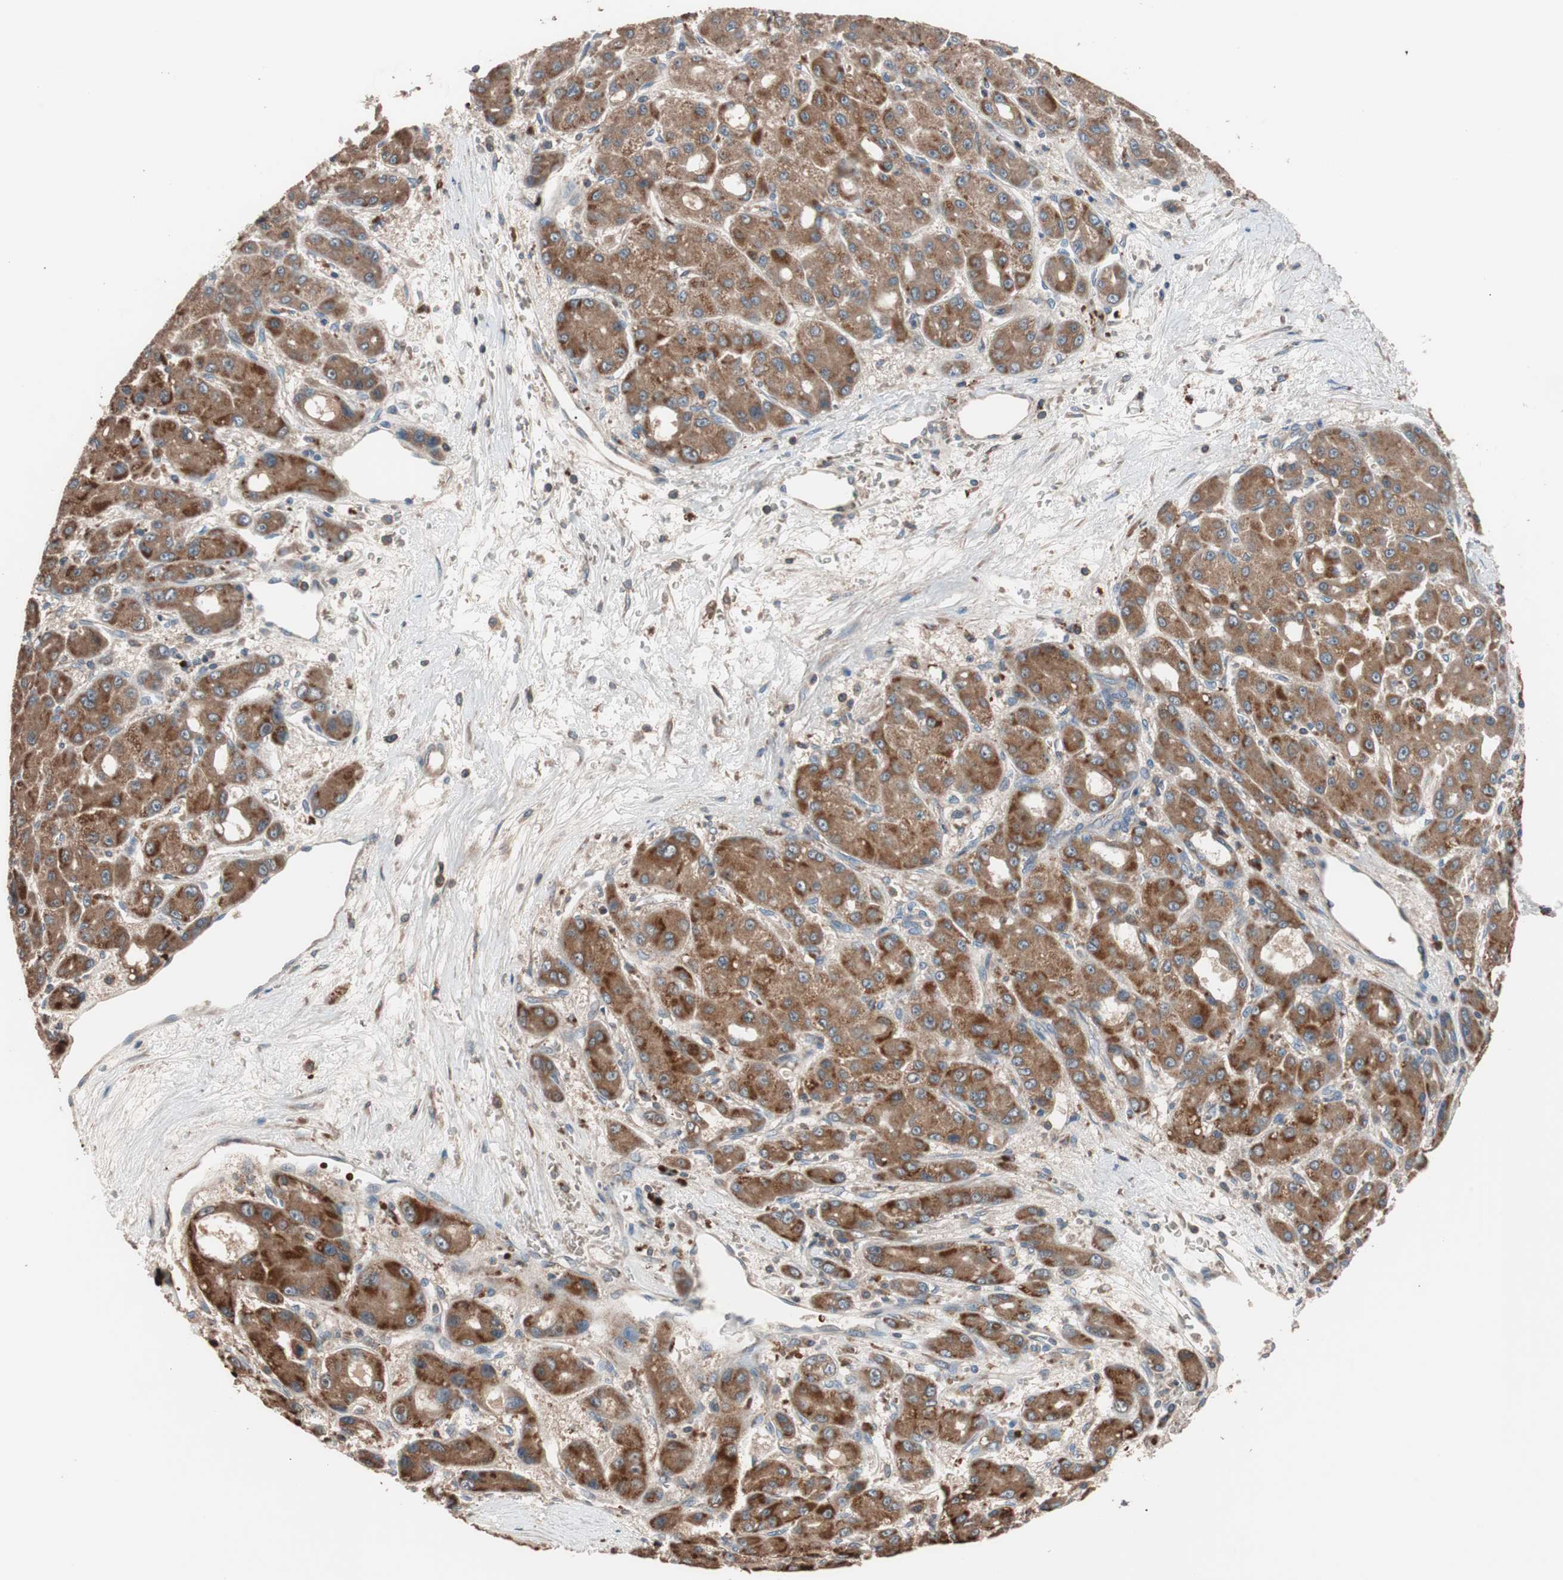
{"staining": {"intensity": "strong", "quantity": ">75%", "location": "cytoplasmic/membranous"}, "tissue": "liver cancer", "cell_type": "Tumor cells", "image_type": "cancer", "snomed": [{"axis": "morphology", "description": "Carcinoma, Hepatocellular, NOS"}, {"axis": "topography", "description": "Liver"}], "caption": "High-power microscopy captured an immunohistochemistry (IHC) histopathology image of liver hepatocellular carcinoma, revealing strong cytoplasmic/membranous staining in about >75% of tumor cells.", "gene": "GLYCTK", "patient": {"sex": "male", "age": 55}}